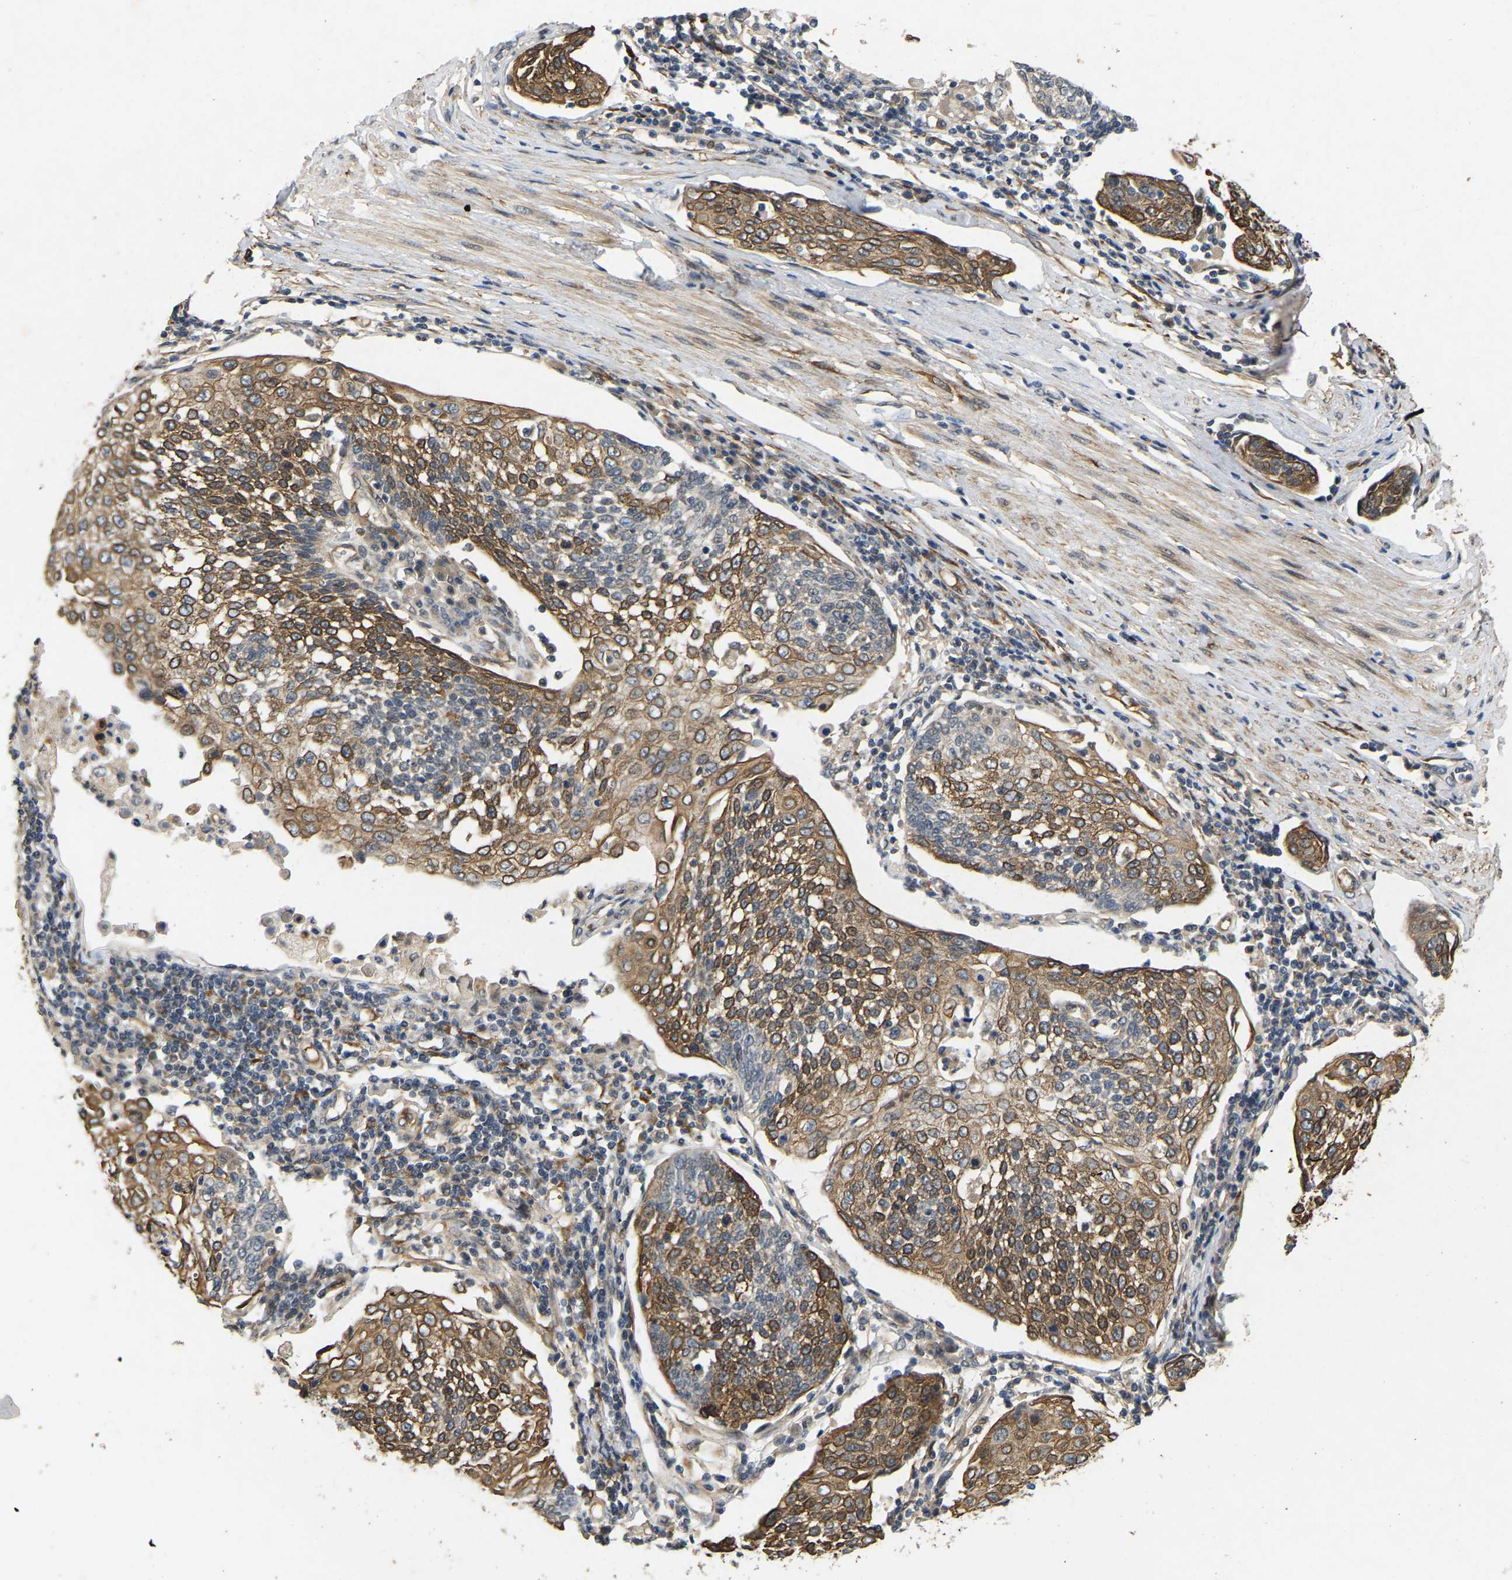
{"staining": {"intensity": "moderate", "quantity": ">75%", "location": "cytoplasmic/membranous"}, "tissue": "cervical cancer", "cell_type": "Tumor cells", "image_type": "cancer", "snomed": [{"axis": "morphology", "description": "Squamous cell carcinoma, NOS"}, {"axis": "topography", "description": "Cervix"}], "caption": "This micrograph reveals immunohistochemistry staining of cervical squamous cell carcinoma, with medium moderate cytoplasmic/membranous staining in approximately >75% of tumor cells.", "gene": "LIMK2", "patient": {"sex": "female", "age": 34}}